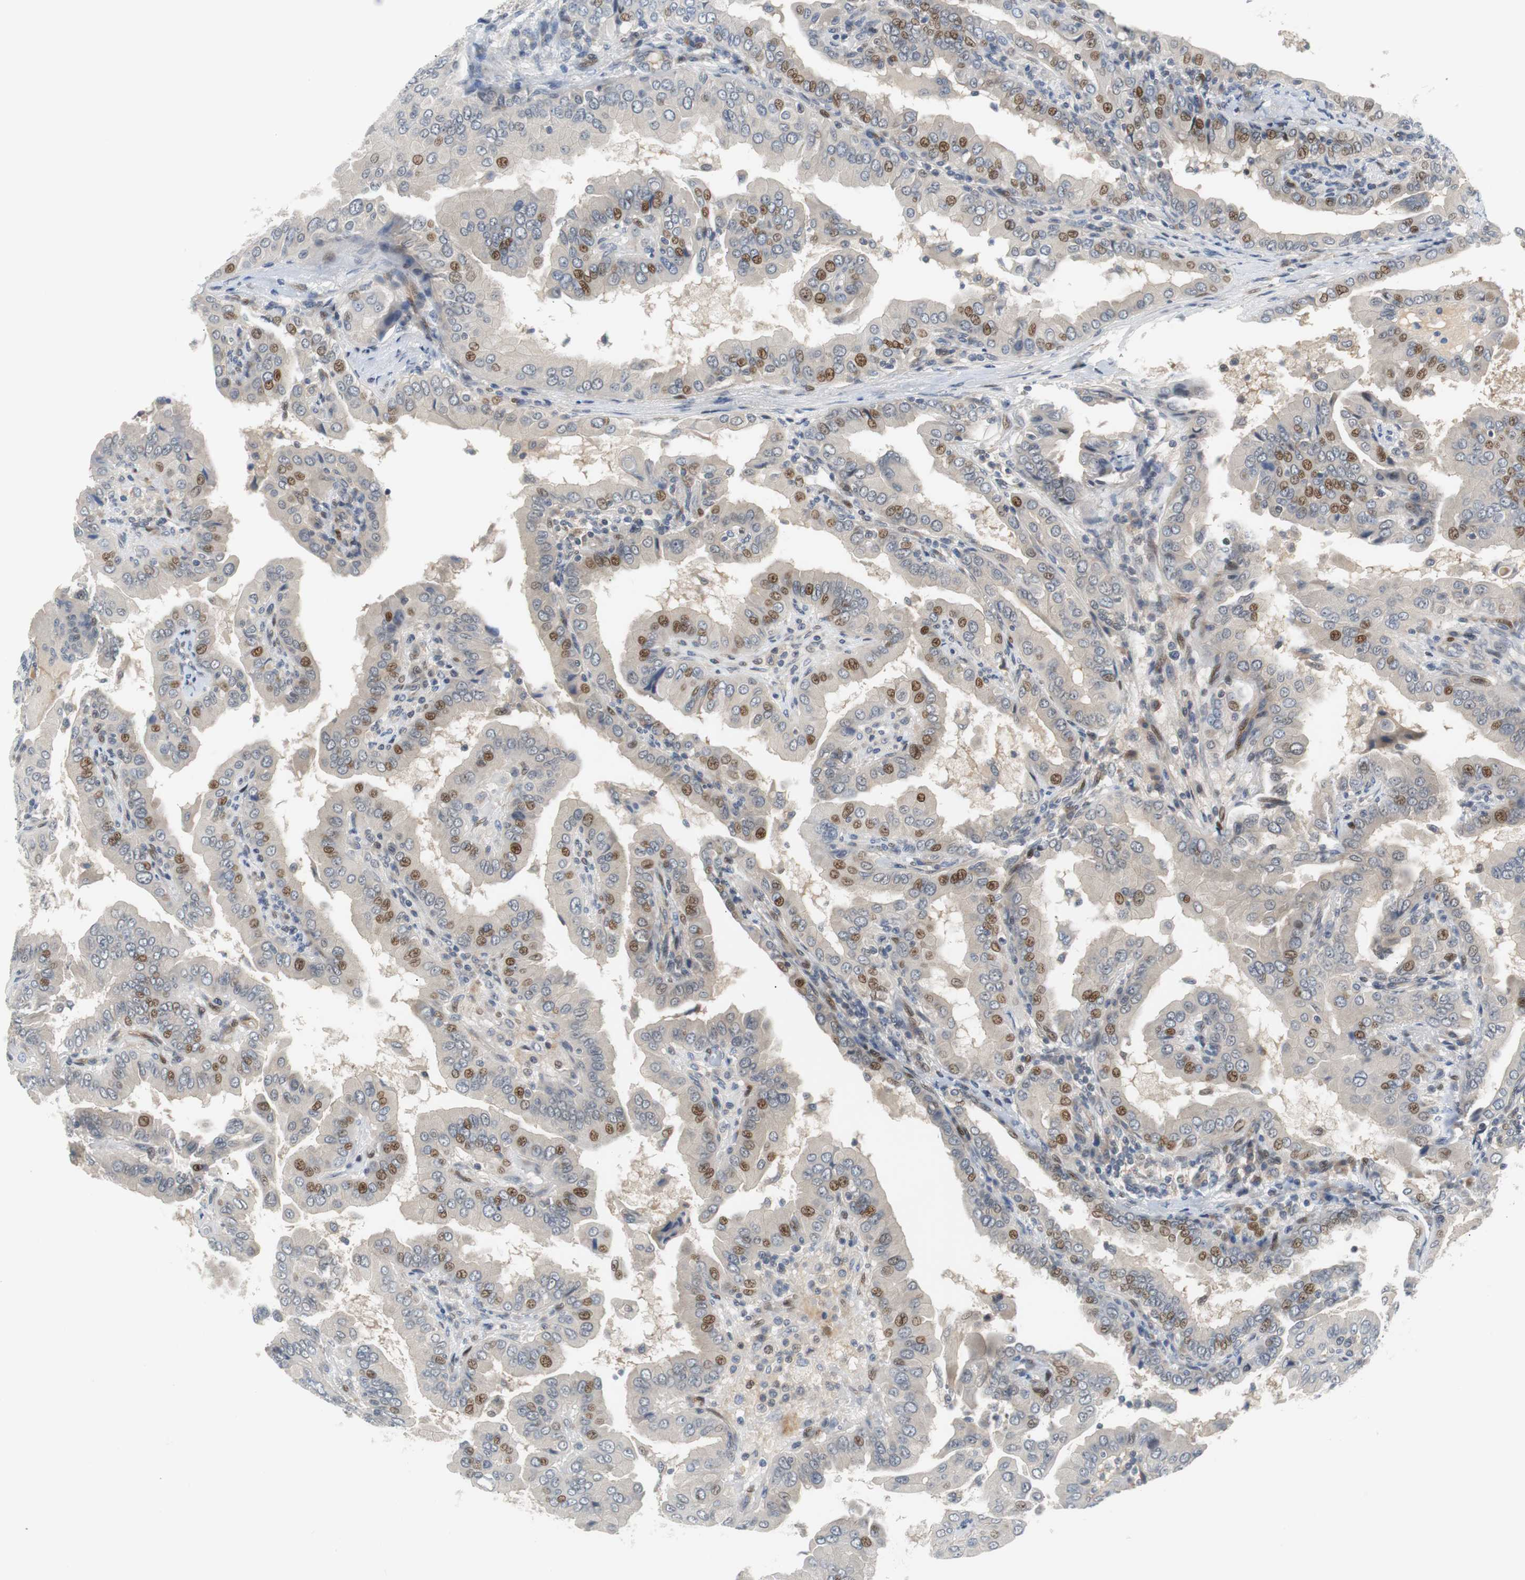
{"staining": {"intensity": "moderate", "quantity": "25%-75%", "location": "nuclear"}, "tissue": "thyroid cancer", "cell_type": "Tumor cells", "image_type": "cancer", "snomed": [{"axis": "morphology", "description": "Papillary adenocarcinoma, NOS"}, {"axis": "topography", "description": "Thyroid gland"}], "caption": "This micrograph exhibits immunohistochemistry (IHC) staining of thyroid cancer, with medium moderate nuclear staining in approximately 25%-75% of tumor cells.", "gene": "MAP2K4", "patient": {"sex": "male", "age": 33}}